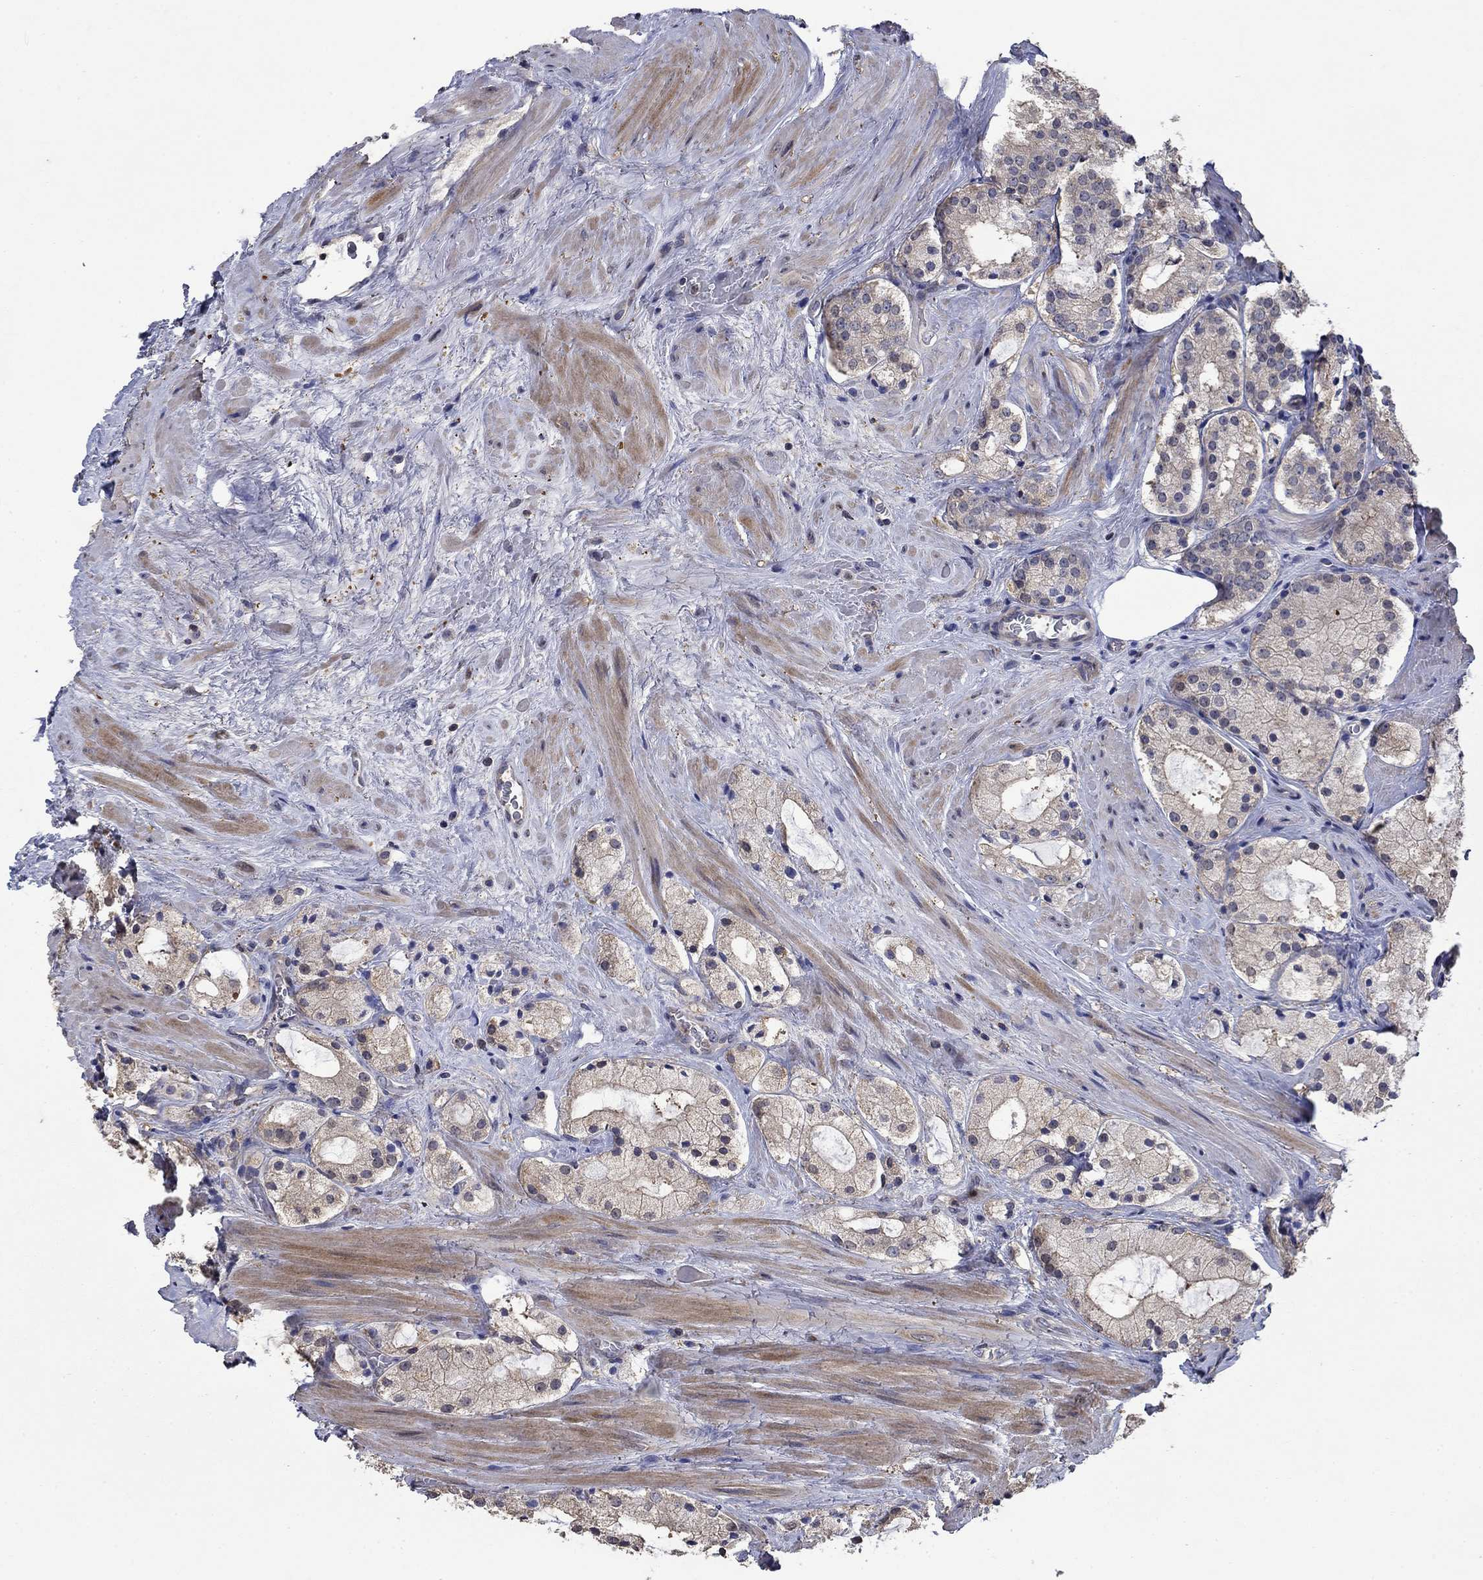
{"staining": {"intensity": "negative", "quantity": "none", "location": "none"}, "tissue": "prostate cancer", "cell_type": "Tumor cells", "image_type": "cancer", "snomed": [{"axis": "morphology", "description": "Adenocarcinoma, NOS"}, {"axis": "morphology", "description": "Adenocarcinoma, High grade"}, {"axis": "topography", "description": "Prostate"}], "caption": "There is no significant staining in tumor cells of prostate high-grade adenocarcinoma. Nuclei are stained in blue.", "gene": "DVL1", "patient": {"sex": "male", "age": 64}}